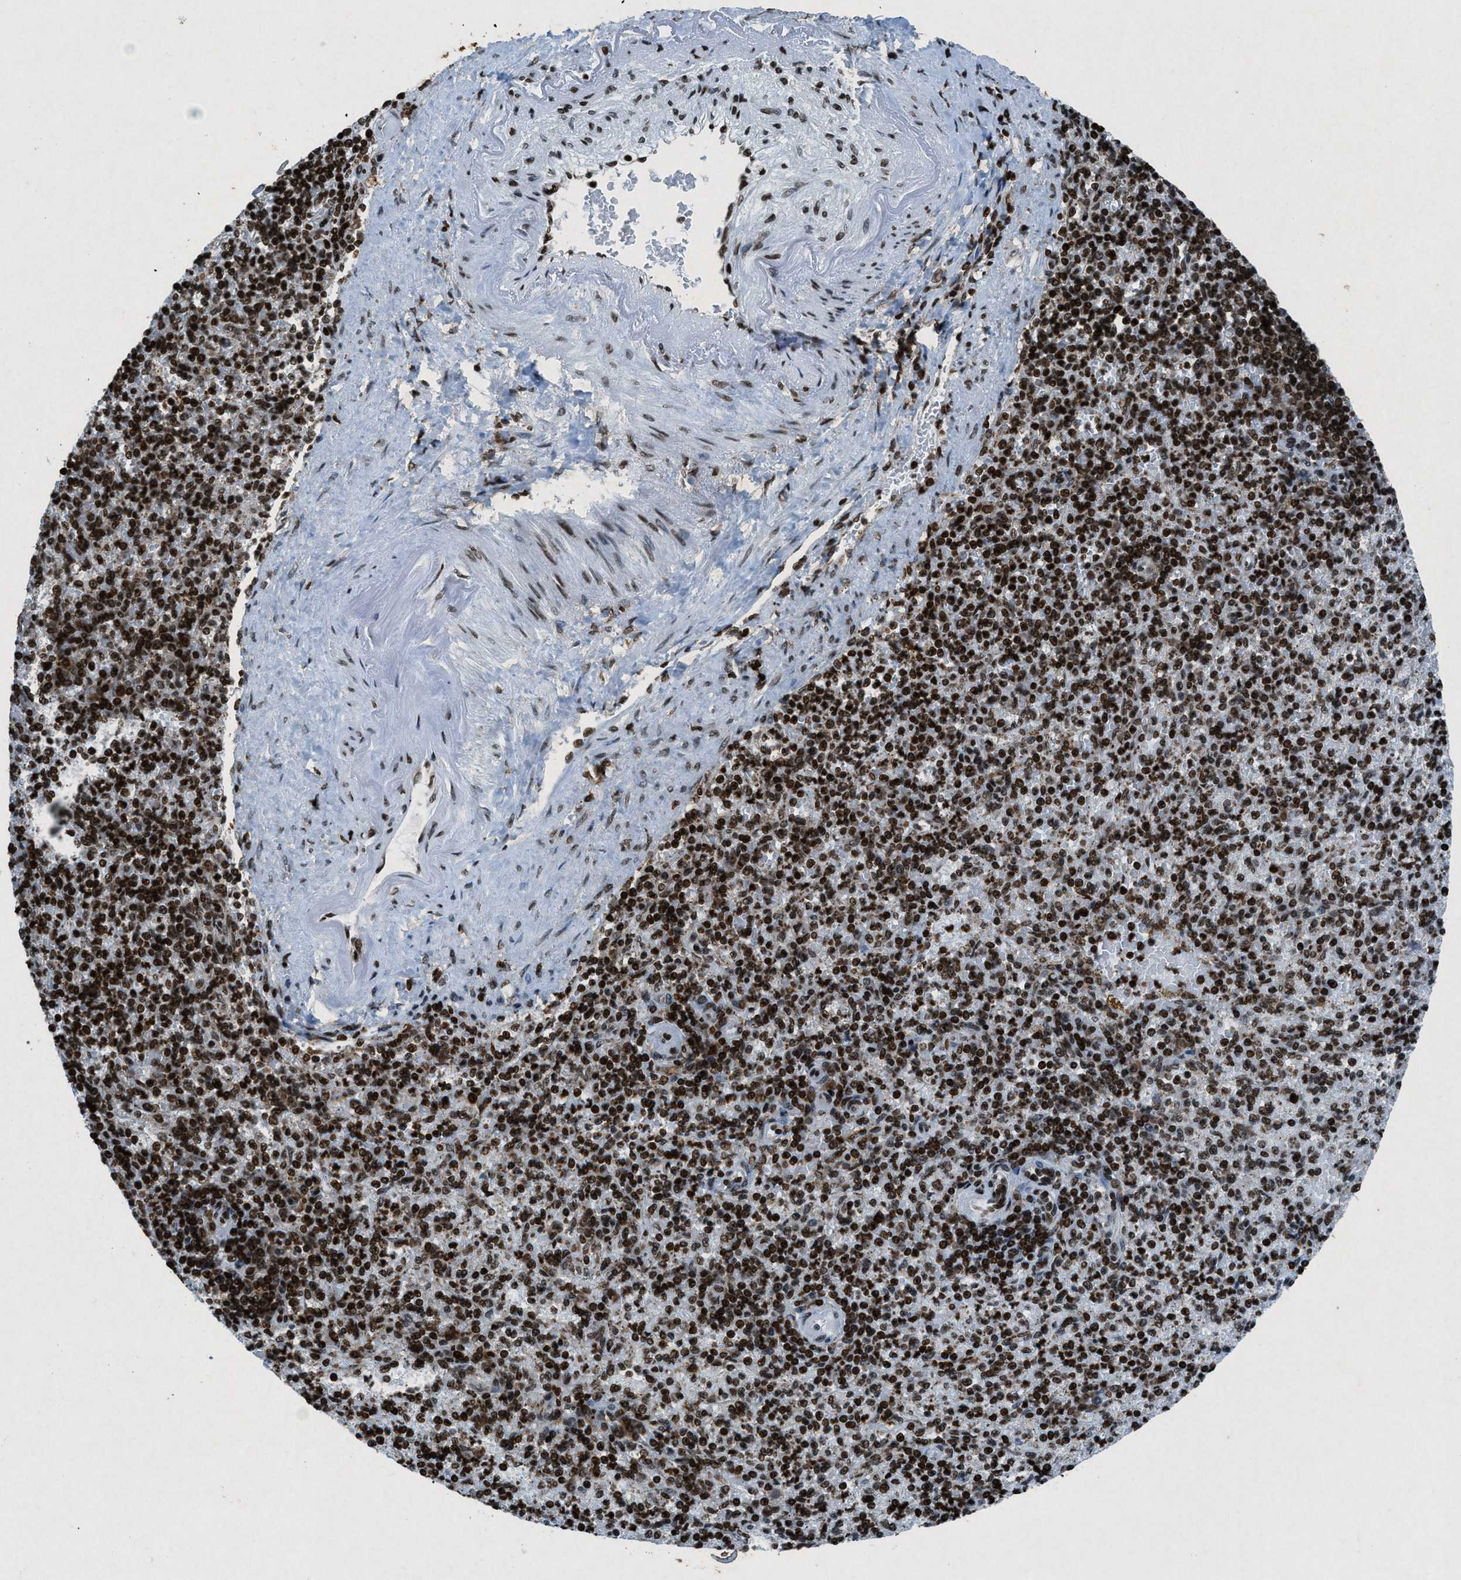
{"staining": {"intensity": "strong", "quantity": ">75%", "location": "nuclear"}, "tissue": "spleen", "cell_type": "Cells in red pulp", "image_type": "normal", "snomed": [{"axis": "morphology", "description": "Normal tissue, NOS"}, {"axis": "topography", "description": "Spleen"}], "caption": "This photomicrograph exhibits IHC staining of benign spleen, with high strong nuclear staining in approximately >75% of cells in red pulp.", "gene": "NXF1", "patient": {"sex": "female", "age": 74}}